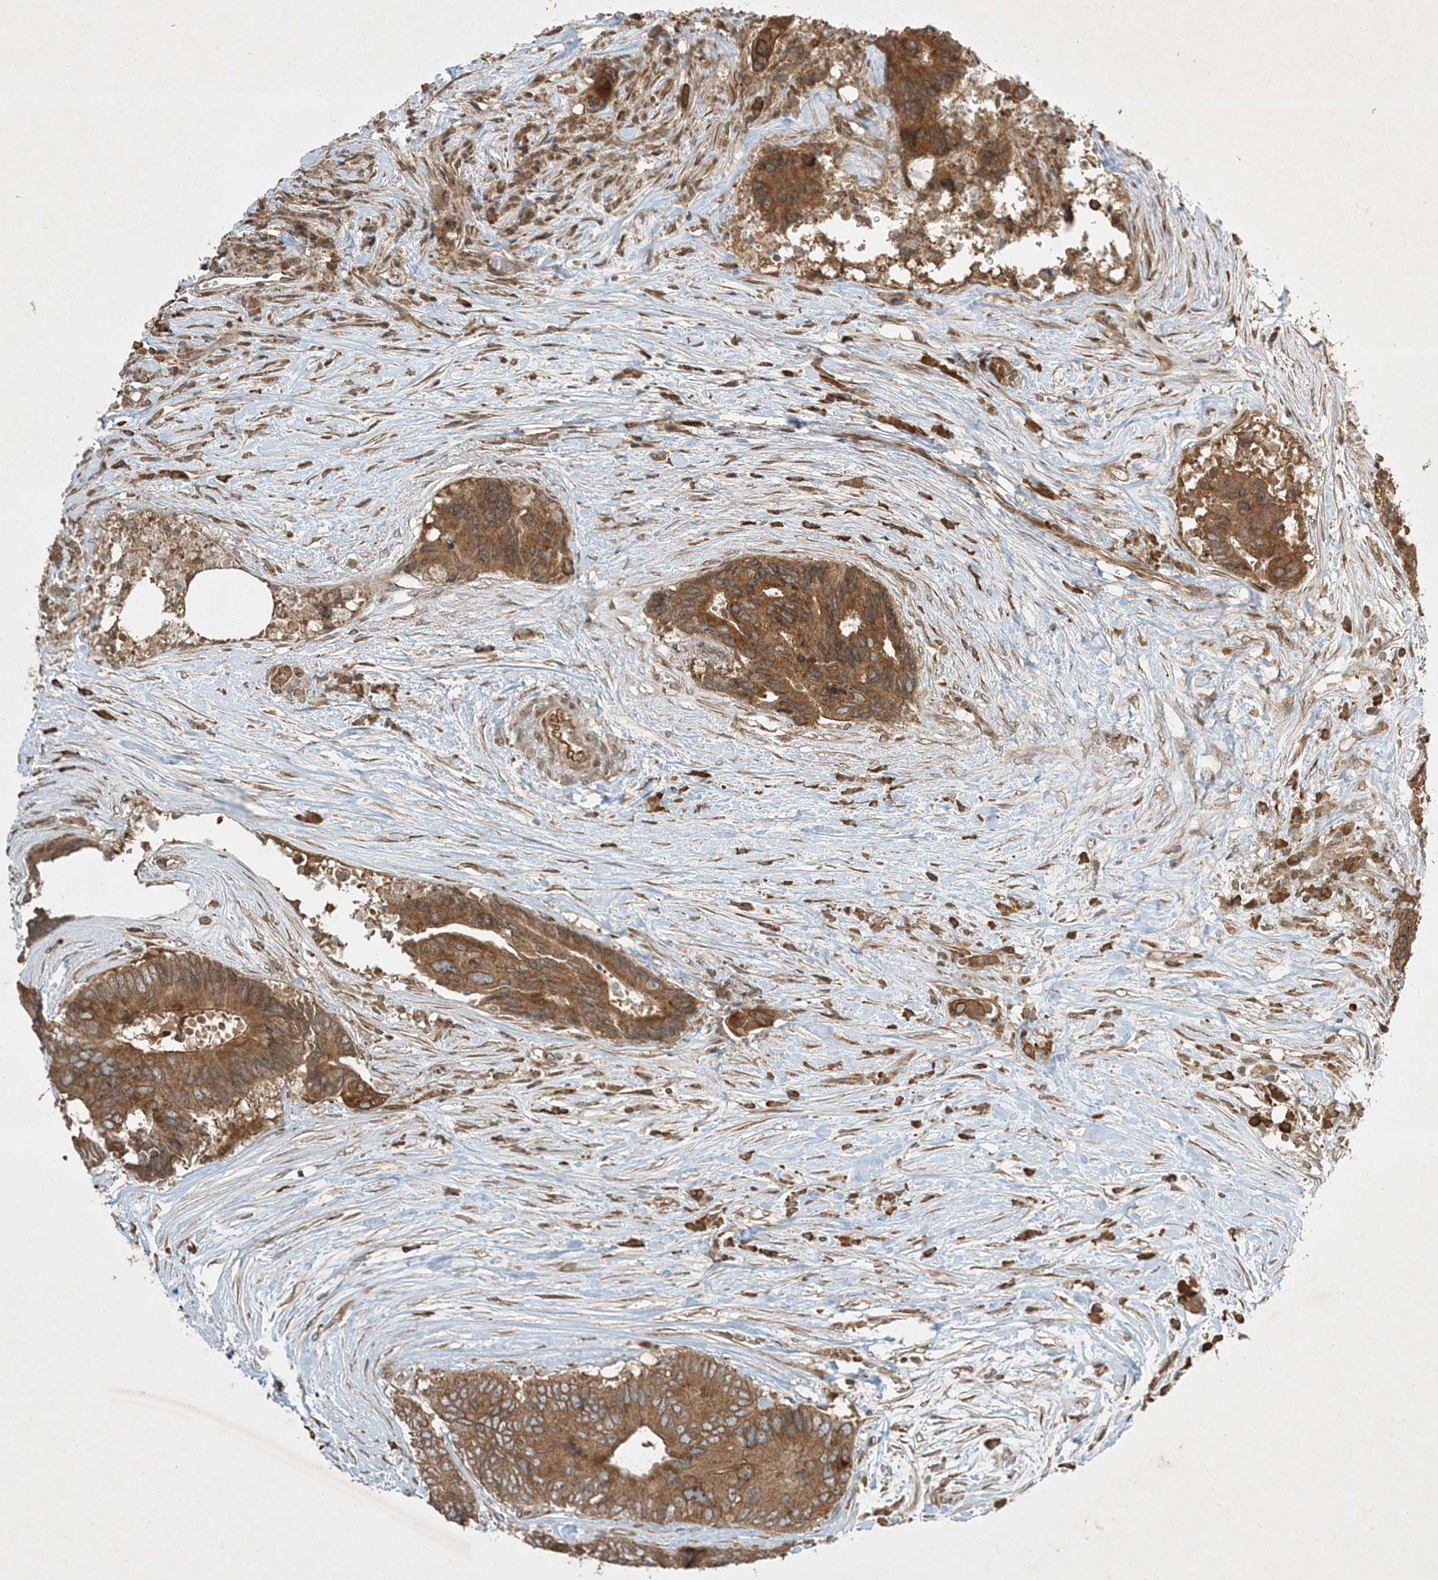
{"staining": {"intensity": "moderate", "quantity": ">75%", "location": "cytoplasmic/membranous"}, "tissue": "colorectal cancer", "cell_type": "Tumor cells", "image_type": "cancer", "snomed": [{"axis": "morphology", "description": "Adenocarcinoma, NOS"}, {"axis": "topography", "description": "Colon"}], "caption": "The immunohistochemical stain highlights moderate cytoplasmic/membranous positivity in tumor cells of colorectal cancer tissue.", "gene": "COMMD8", "patient": {"sex": "male", "age": 71}}